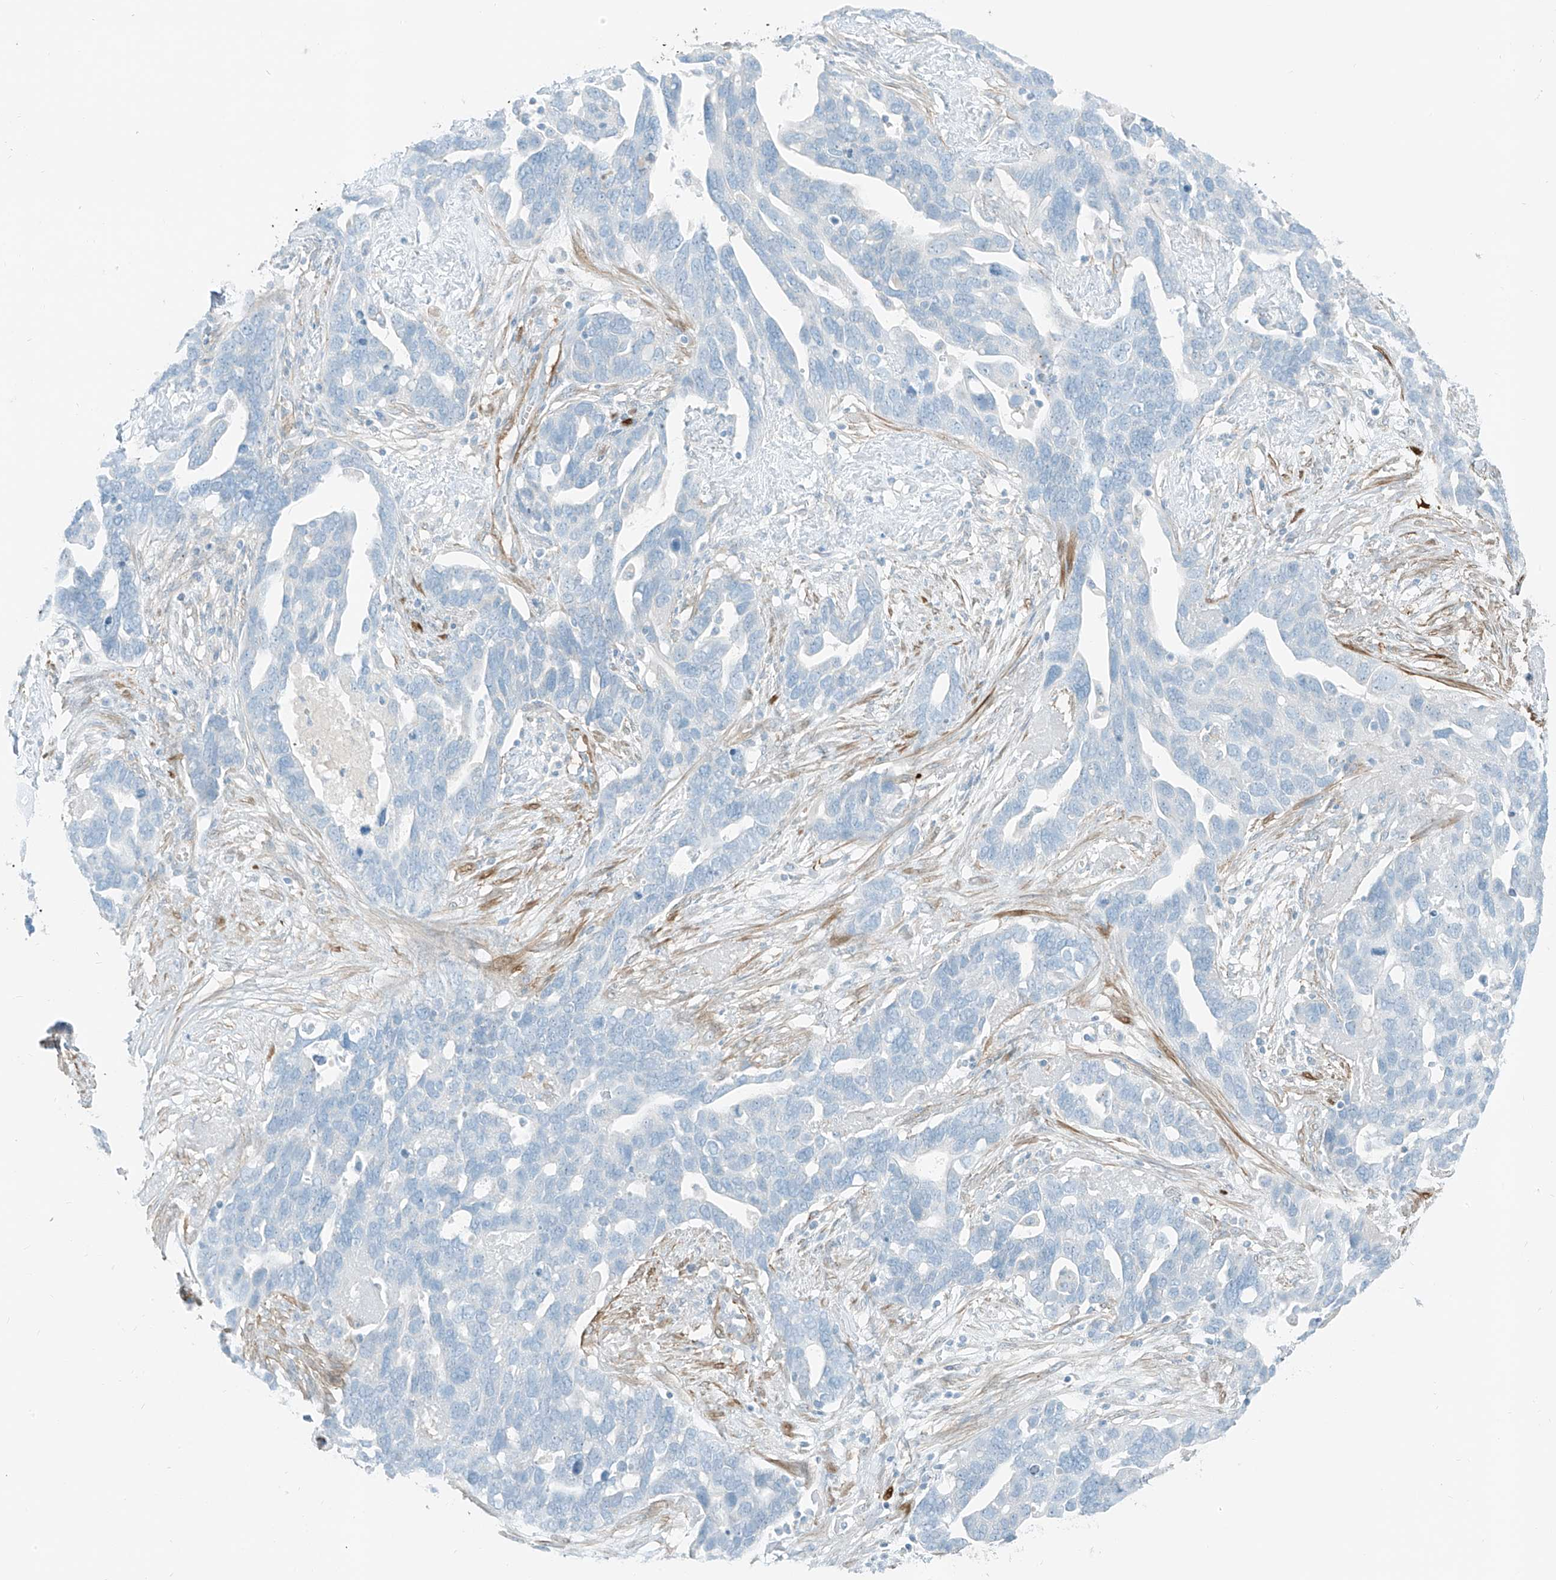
{"staining": {"intensity": "negative", "quantity": "none", "location": "none"}, "tissue": "ovarian cancer", "cell_type": "Tumor cells", "image_type": "cancer", "snomed": [{"axis": "morphology", "description": "Cystadenocarcinoma, serous, NOS"}, {"axis": "topography", "description": "Ovary"}], "caption": "Tumor cells show no significant protein expression in ovarian serous cystadenocarcinoma. (DAB (3,3'-diaminobenzidine) immunohistochemistry visualized using brightfield microscopy, high magnification).", "gene": "SMCP", "patient": {"sex": "female", "age": 54}}